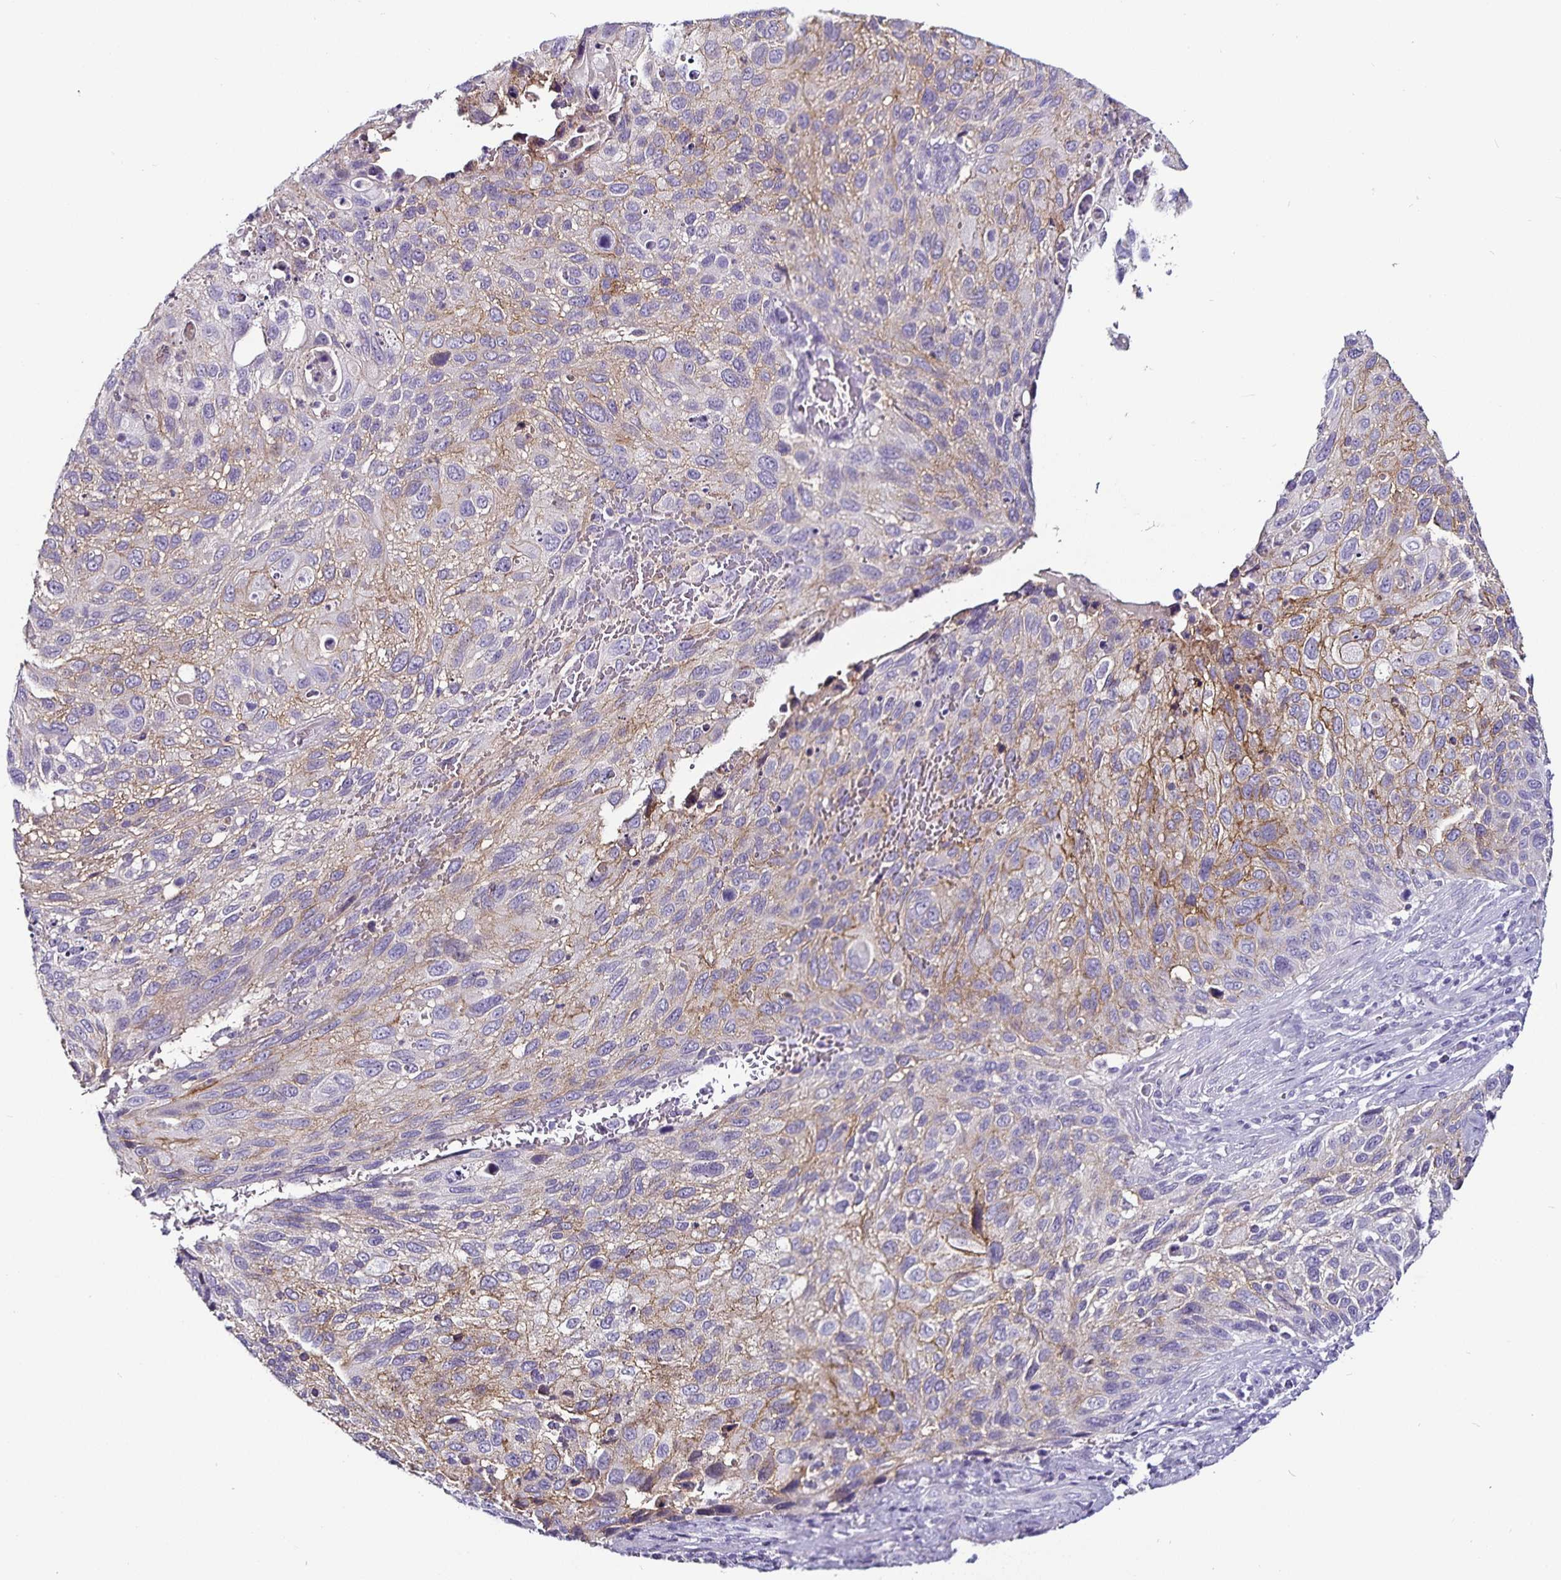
{"staining": {"intensity": "weak", "quantity": "25%-75%", "location": "cytoplasmic/membranous"}, "tissue": "cervical cancer", "cell_type": "Tumor cells", "image_type": "cancer", "snomed": [{"axis": "morphology", "description": "Squamous cell carcinoma, NOS"}, {"axis": "topography", "description": "Cervix"}], "caption": "Cervical cancer tissue reveals weak cytoplasmic/membranous expression in about 25%-75% of tumor cells", "gene": "CA12", "patient": {"sex": "female", "age": 70}}